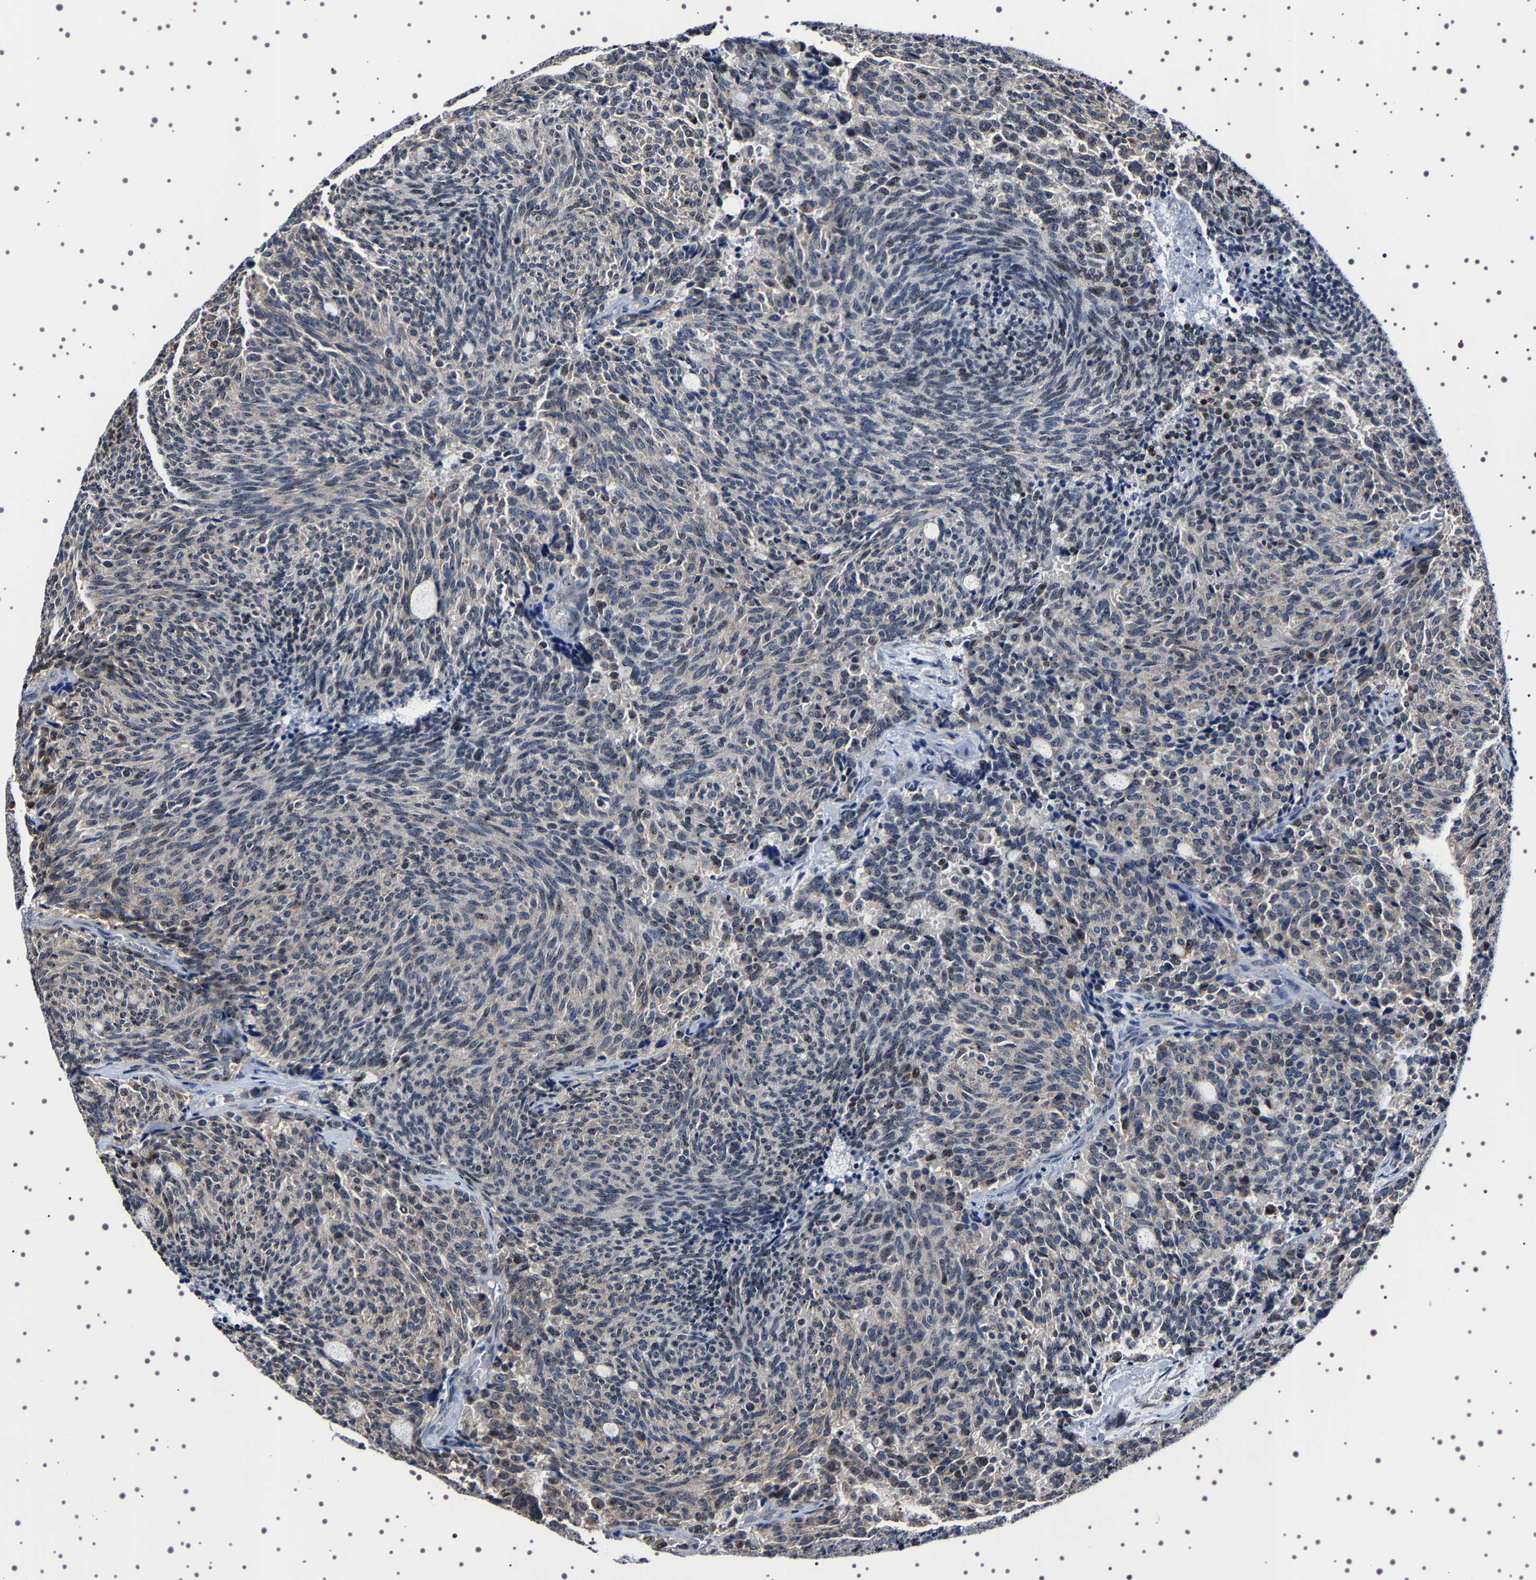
{"staining": {"intensity": "weak", "quantity": "<25%", "location": "nuclear"}, "tissue": "carcinoid", "cell_type": "Tumor cells", "image_type": "cancer", "snomed": [{"axis": "morphology", "description": "Carcinoid, malignant, NOS"}, {"axis": "topography", "description": "Pancreas"}], "caption": "Immunohistochemistry photomicrograph of neoplastic tissue: carcinoid stained with DAB (3,3'-diaminobenzidine) displays no significant protein expression in tumor cells.", "gene": "GNL3", "patient": {"sex": "female", "age": 54}}